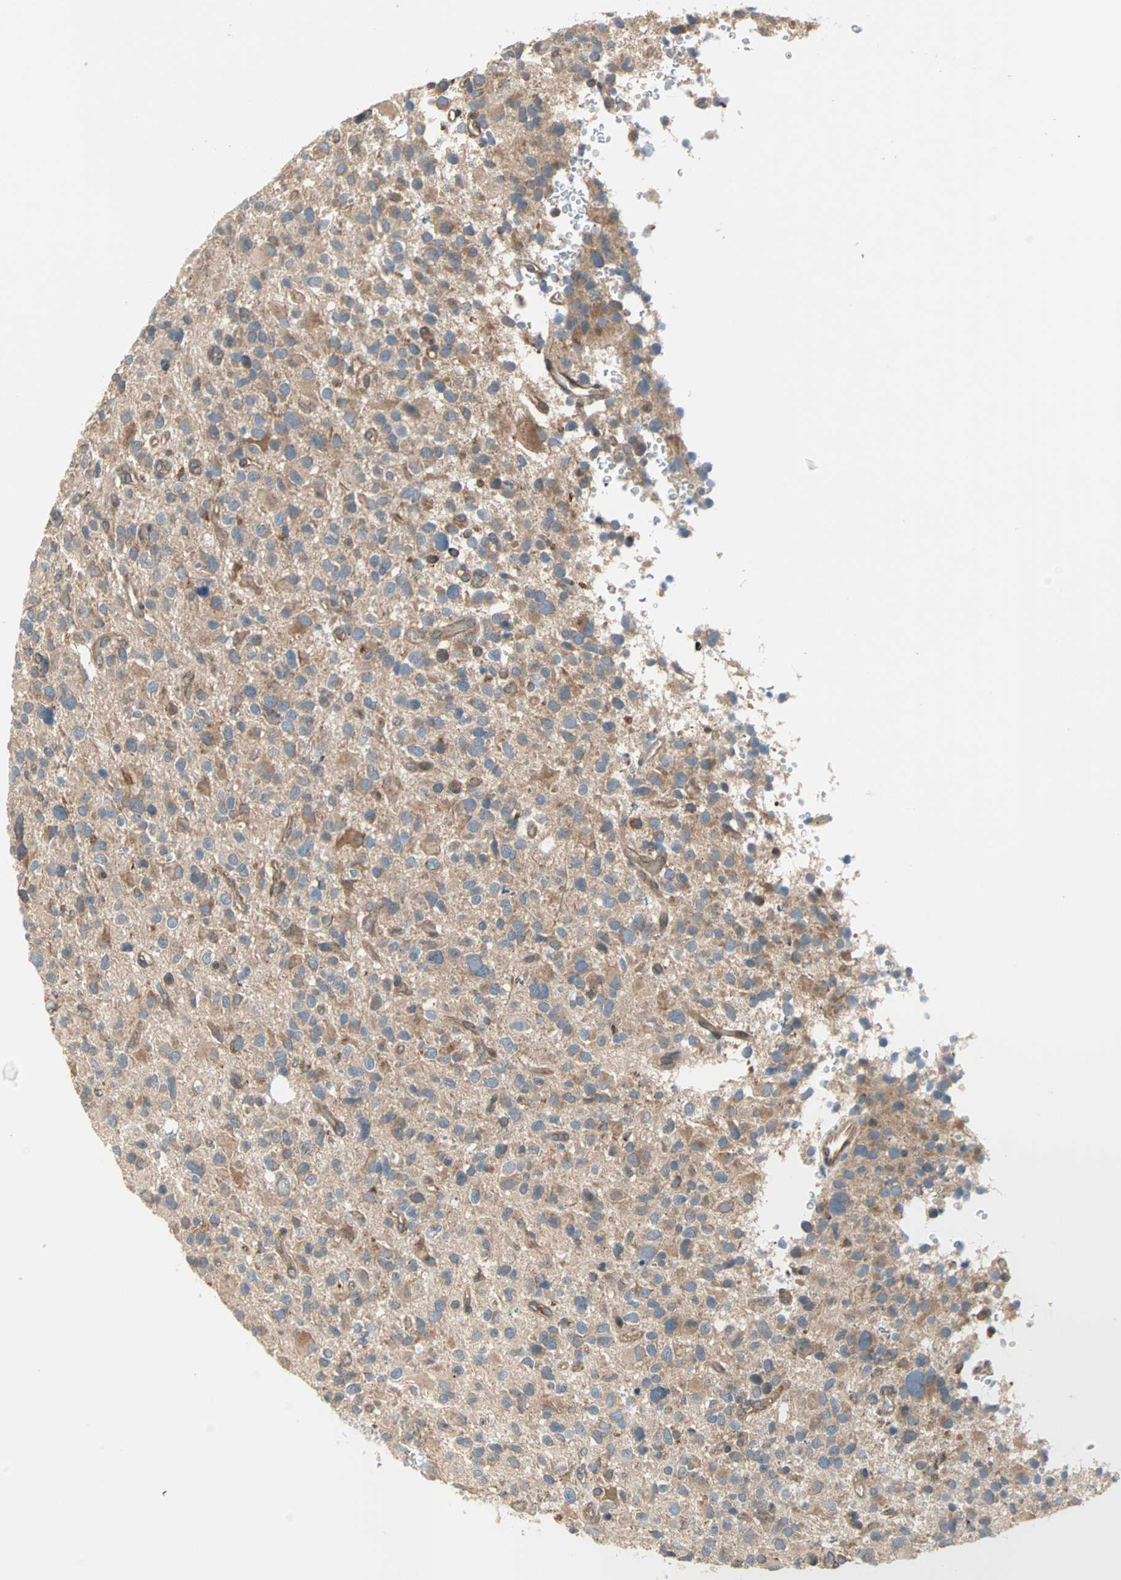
{"staining": {"intensity": "moderate", "quantity": ">75%", "location": "cytoplasmic/membranous"}, "tissue": "glioma", "cell_type": "Tumor cells", "image_type": "cancer", "snomed": [{"axis": "morphology", "description": "Glioma, malignant, High grade"}, {"axis": "topography", "description": "Brain"}], "caption": "Malignant high-grade glioma tissue exhibits moderate cytoplasmic/membranous staining in about >75% of tumor cells, visualized by immunohistochemistry.", "gene": "SAR1A", "patient": {"sex": "male", "age": 48}}